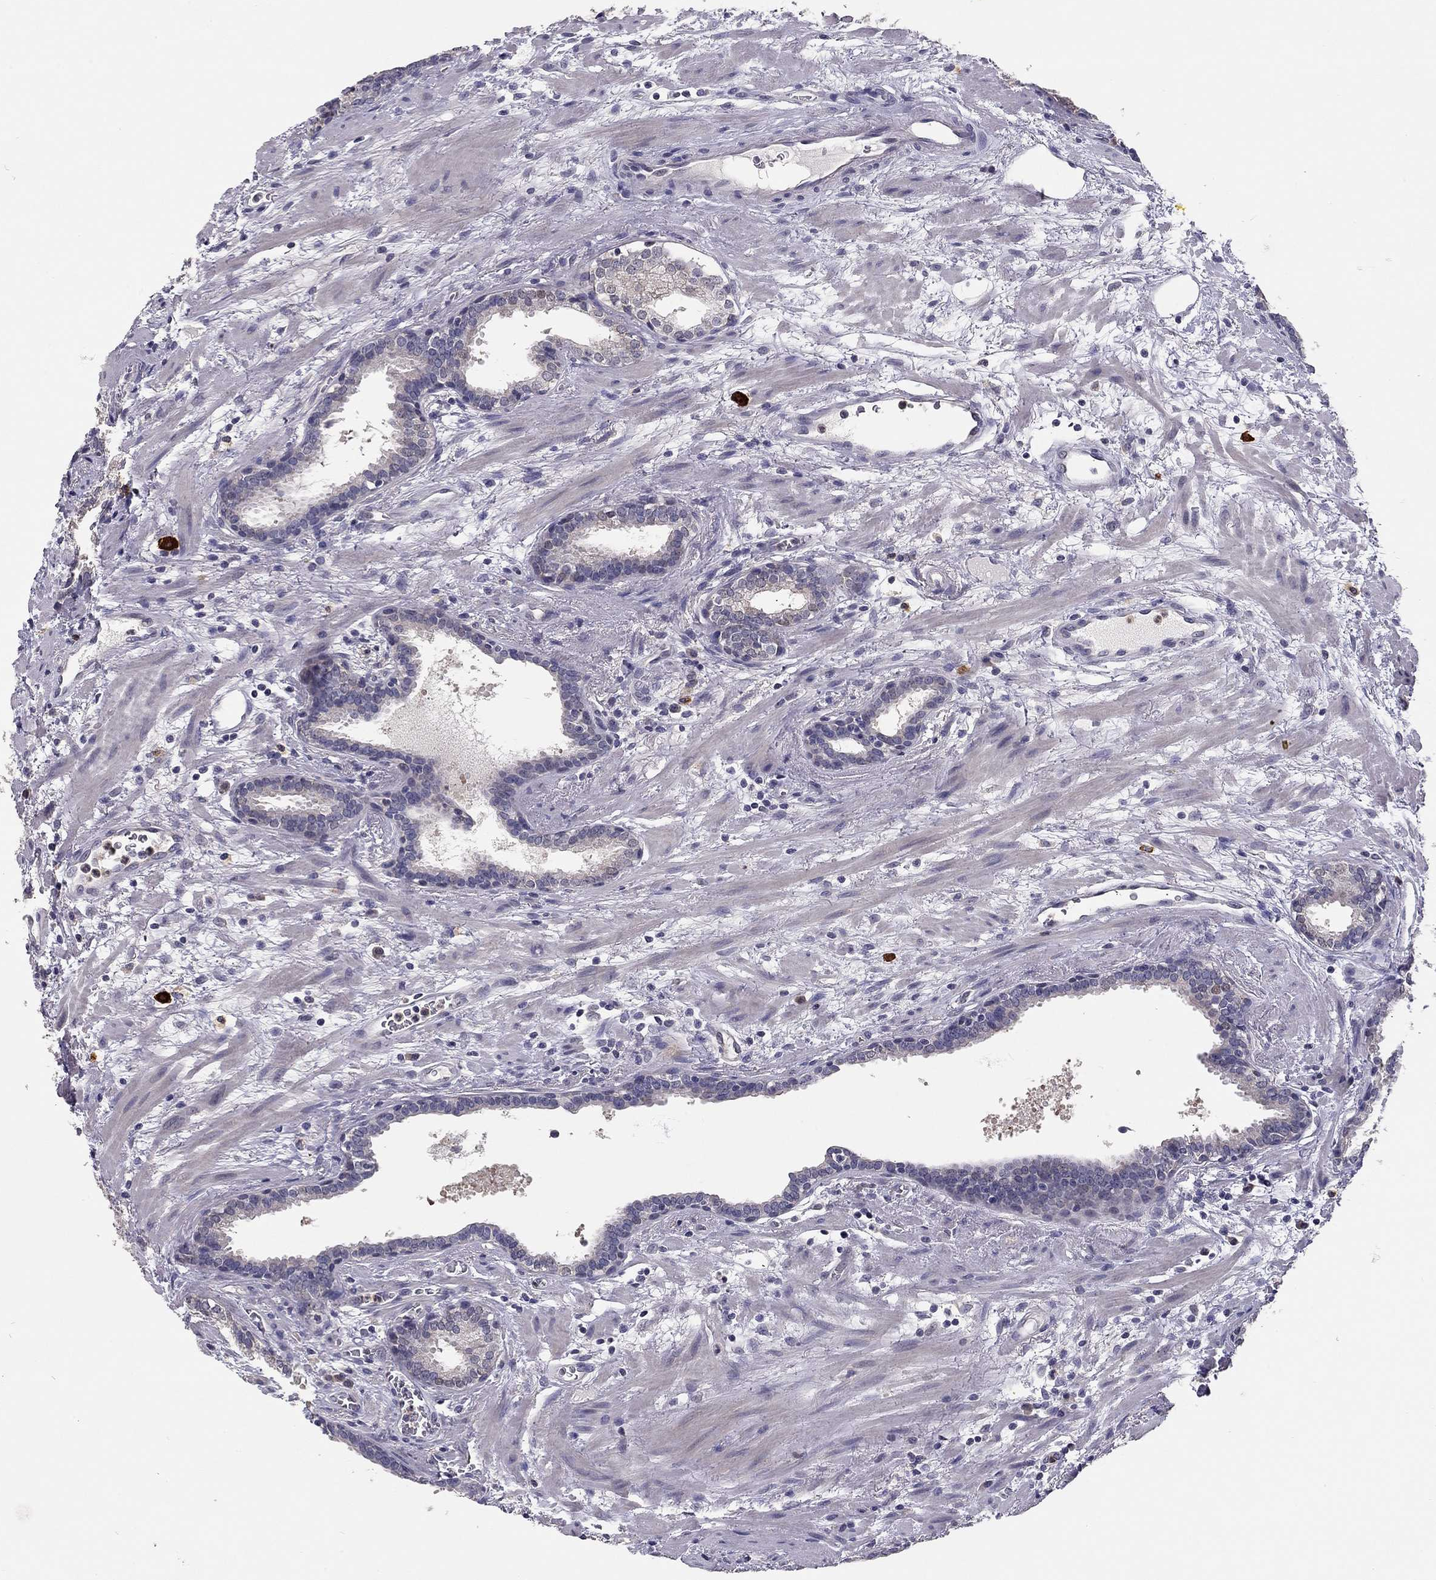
{"staining": {"intensity": "negative", "quantity": "none", "location": "none"}, "tissue": "prostate cancer", "cell_type": "Tumor cells", "image_type": "cancer", "snomed": [{"axis": "morphology", "description": "Adenocarcinoma, NOS"}, {"axis": "topography", "description": "Prostate"}], "caption": "Tumor cells are negative for protein expression in human prostate cancer.", "gene": "SCARB1", "patient": {"sex": "male", "age": 66}}